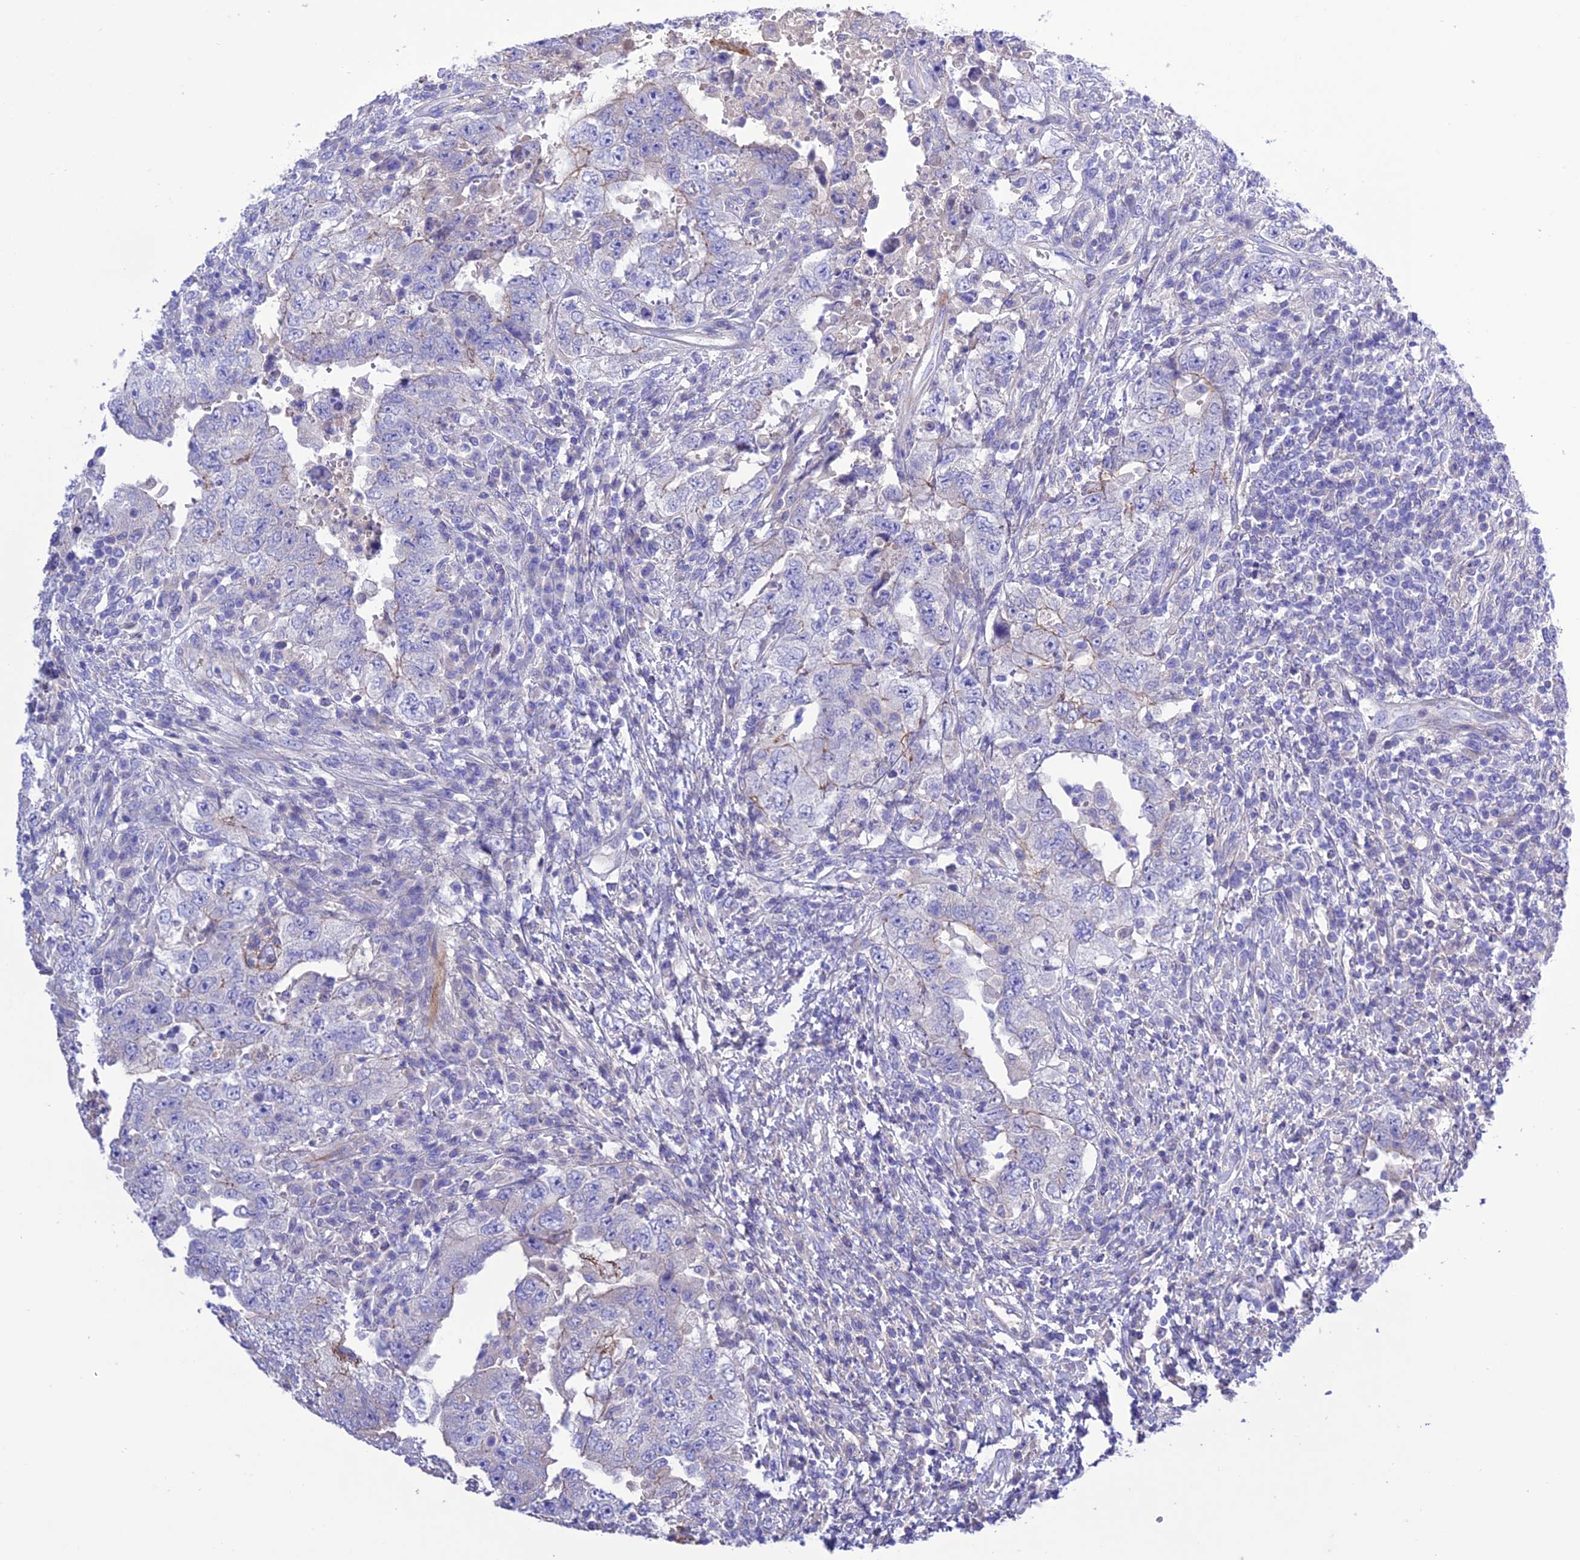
{"staining": {"intensity": "negative", "quantity": "none", "location": "none"}, "tissue": "testis cancer", "cell_type": "Tumor cells", "image_type": "cancer", "snomed": [{"axis": "morphology", "description": "Carcinoma, Embryonal, NOS"}, {"axis": "topography", "description": "Testis"}], "caption": "DAB (3,3'-diaminobenzidine) immunohistochemical staining of human testis cancer shows no significant staining in tumor cells. Brightfield microscopy of immunohistochemistry stained with DAB (3,3'-diaminobenzidine) (brown) and hematoxylin (blue), captured at high magnification.", "gene": "FRA10AC1", "patient": {"sex": "male", "age": 26}}